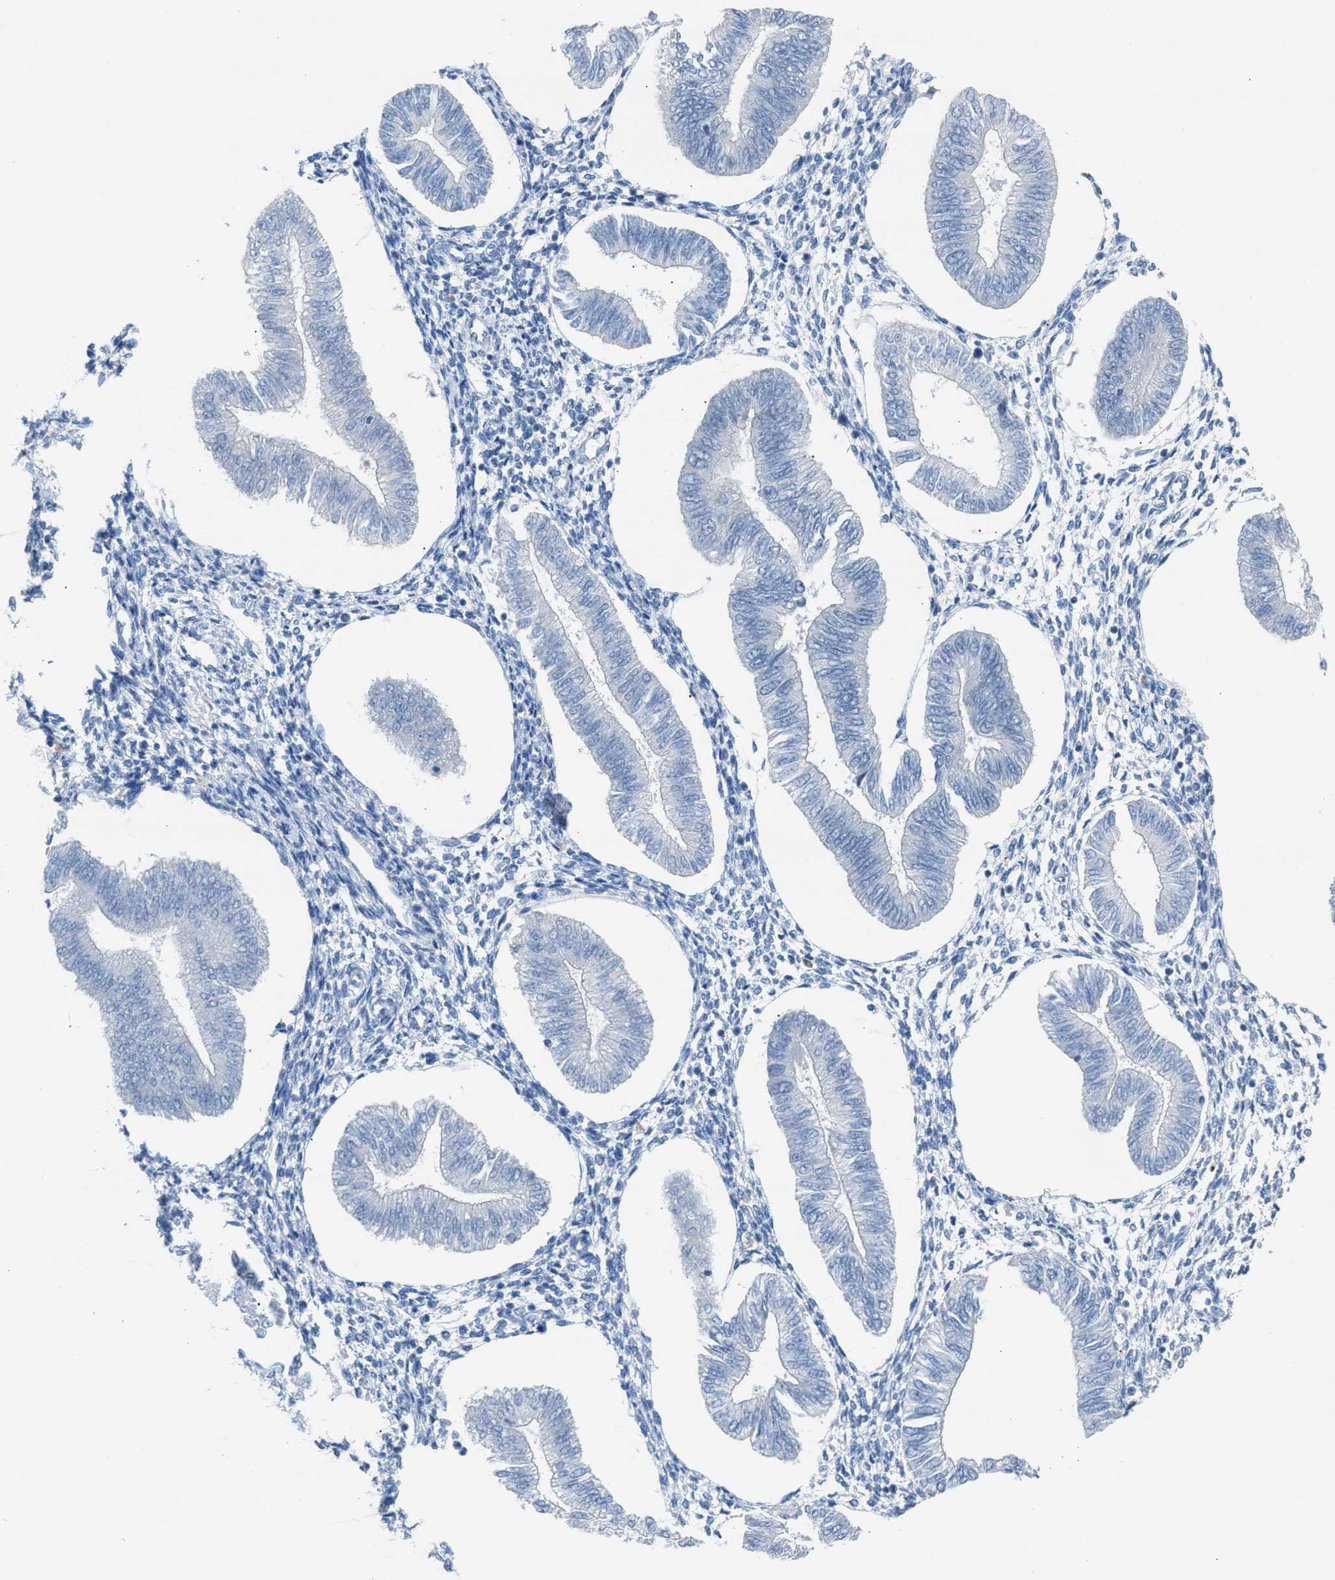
{"staining": {"intensity": "negative", "quantity": "none", "location": "none"}, "tissue": "endometrium", "cell_type": "Cells in endometrial stroma", "image_type": "normal", "snomed": [{"axis": "morphology", "description": "Normal tissue, NOS"}, {"axis": "topography", "description": "Endometrium"}], "caption": "Immunohistochemical staining of normal human endometrium exhibits no significant positivity in cells in endometrial stroma.", "gene": "ASPA", "patient": {"sex": "female", "age": 50}}